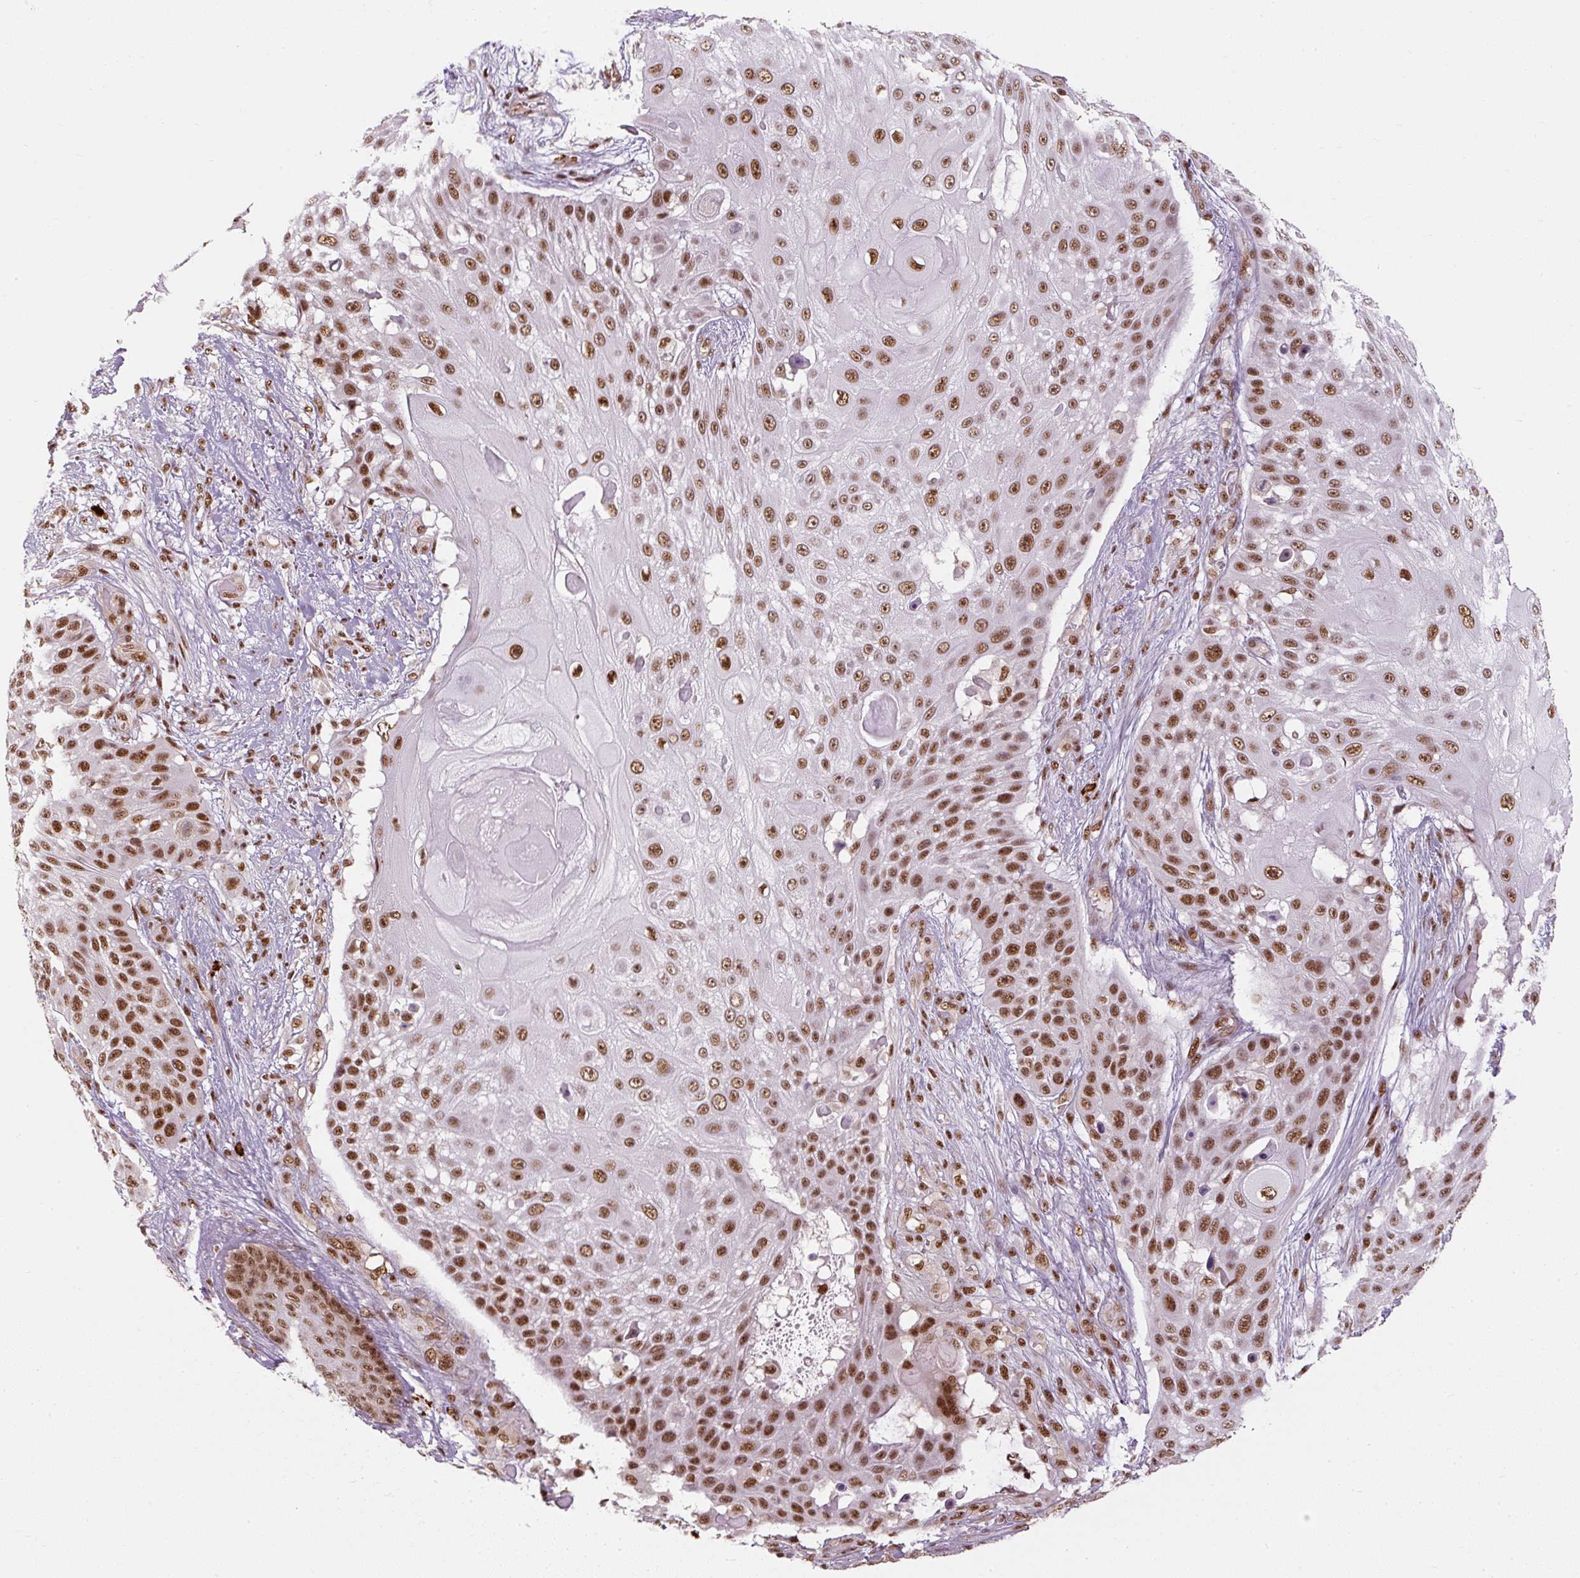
{"staining": {"intensity": "strong", "quantity": ">75%", "location": "nuclear"}, "tissue": "skin cancer", "cell_type": "Tumor cells", "image_type": "cancer", "snomed": [{"axis": "morphology", "description": "Squamous cell carcinoma, NOS"}, {"axis": "topography", "description": "Skin"}], "caption": "Skin cancer was stained to show a protein in brown. There is high levels of strong nuclear staining in approximately >75% of tumor cells.", "gene": "U2AF2", "patient": {"sex": "female", "age": 86}}